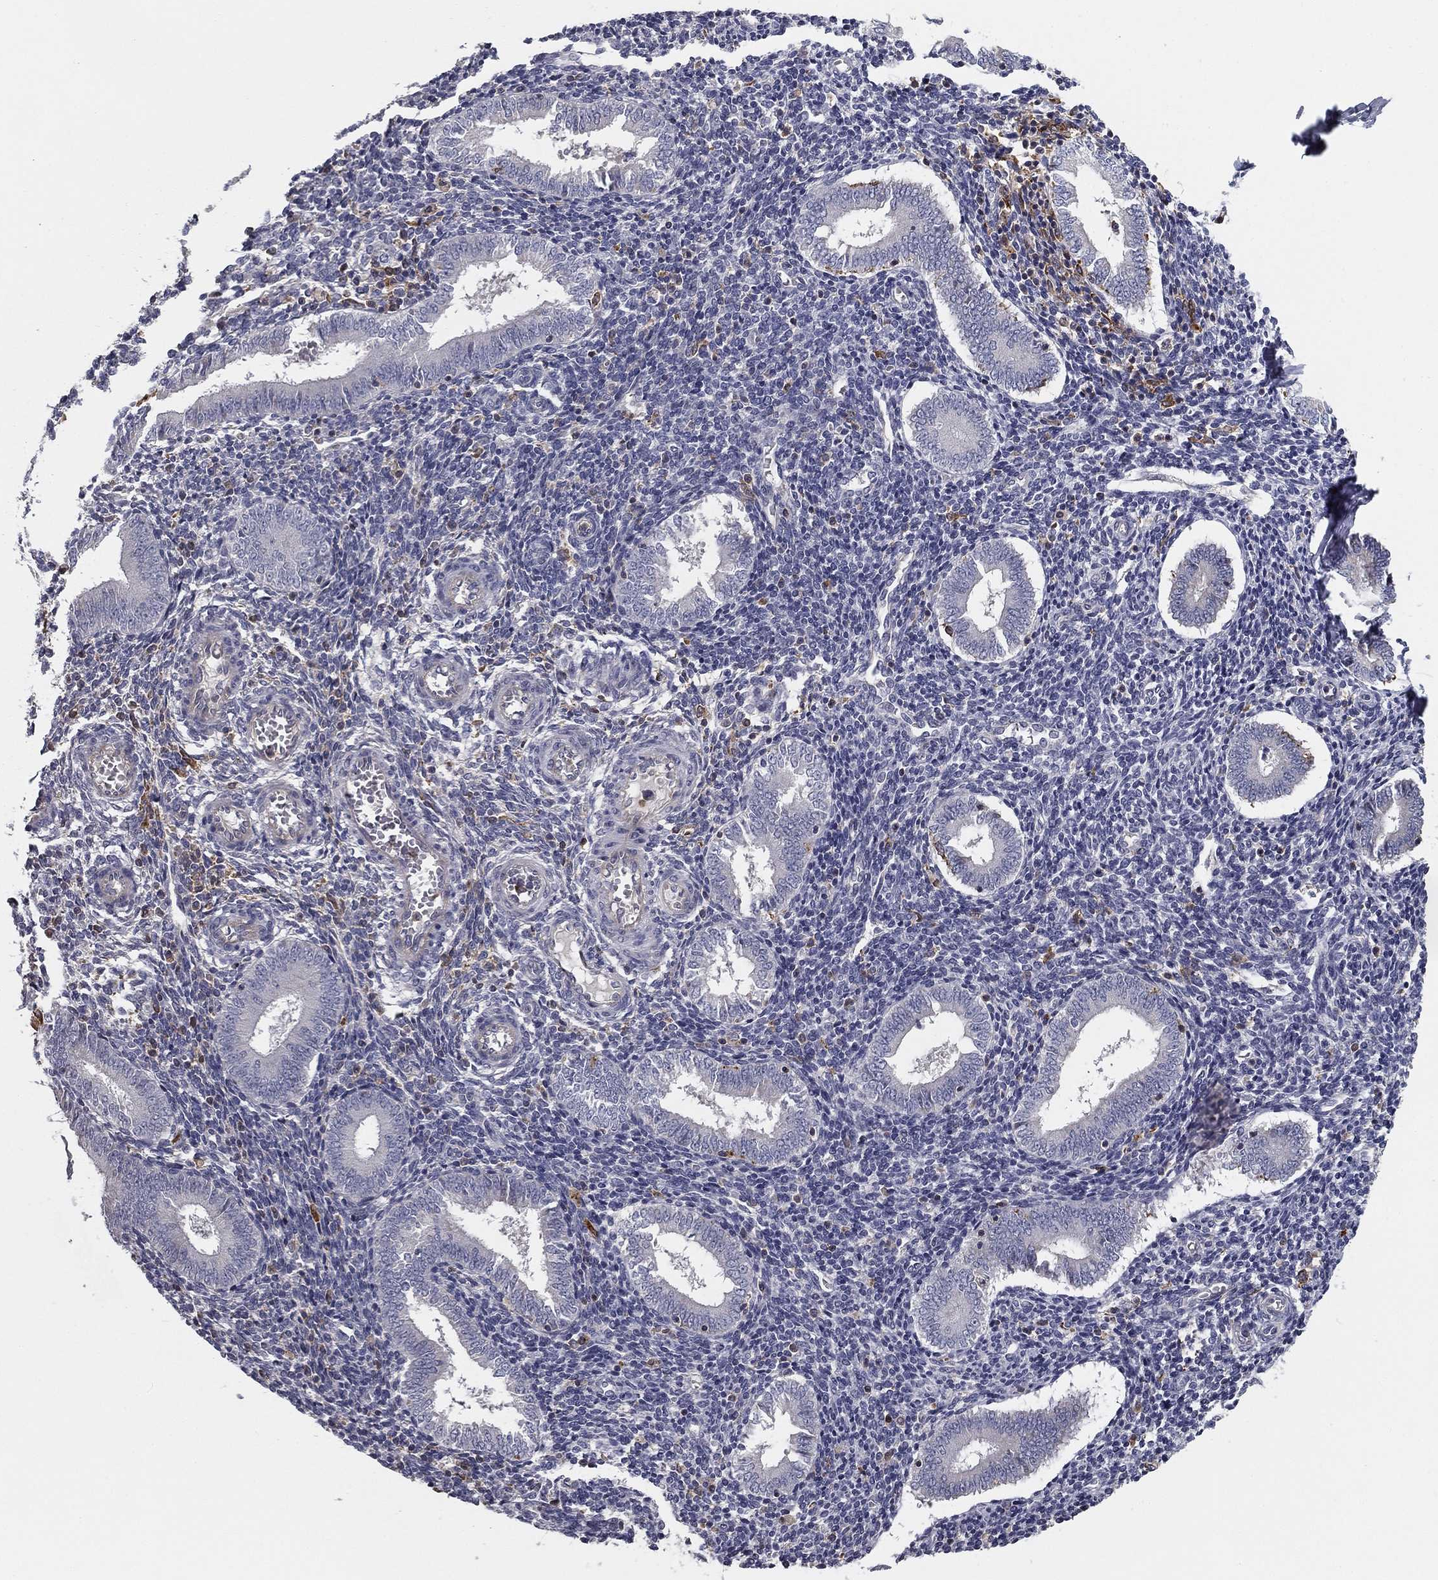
{"staining": {"intensity": "negative", "quantity": "none", "location": "none"}, "tissue": "endometrium", "cell_type": "Cells in endometrial stroma", "image_type": "normal", "snomed": [{"axis": "morphology", "description": "Normal tissue, NOS"}, {"axis": "topography", "description": "Endometrium"}], "caption": "A photomicrograph of human endometrium is negative for staining in cells in endometrial stroma. The staining is performed using DAB brown chromogen with nuclei counter-stained in using hematoxylin.", "gene": "PLCB2", "patient": {"sex": "female", "age": 25}}